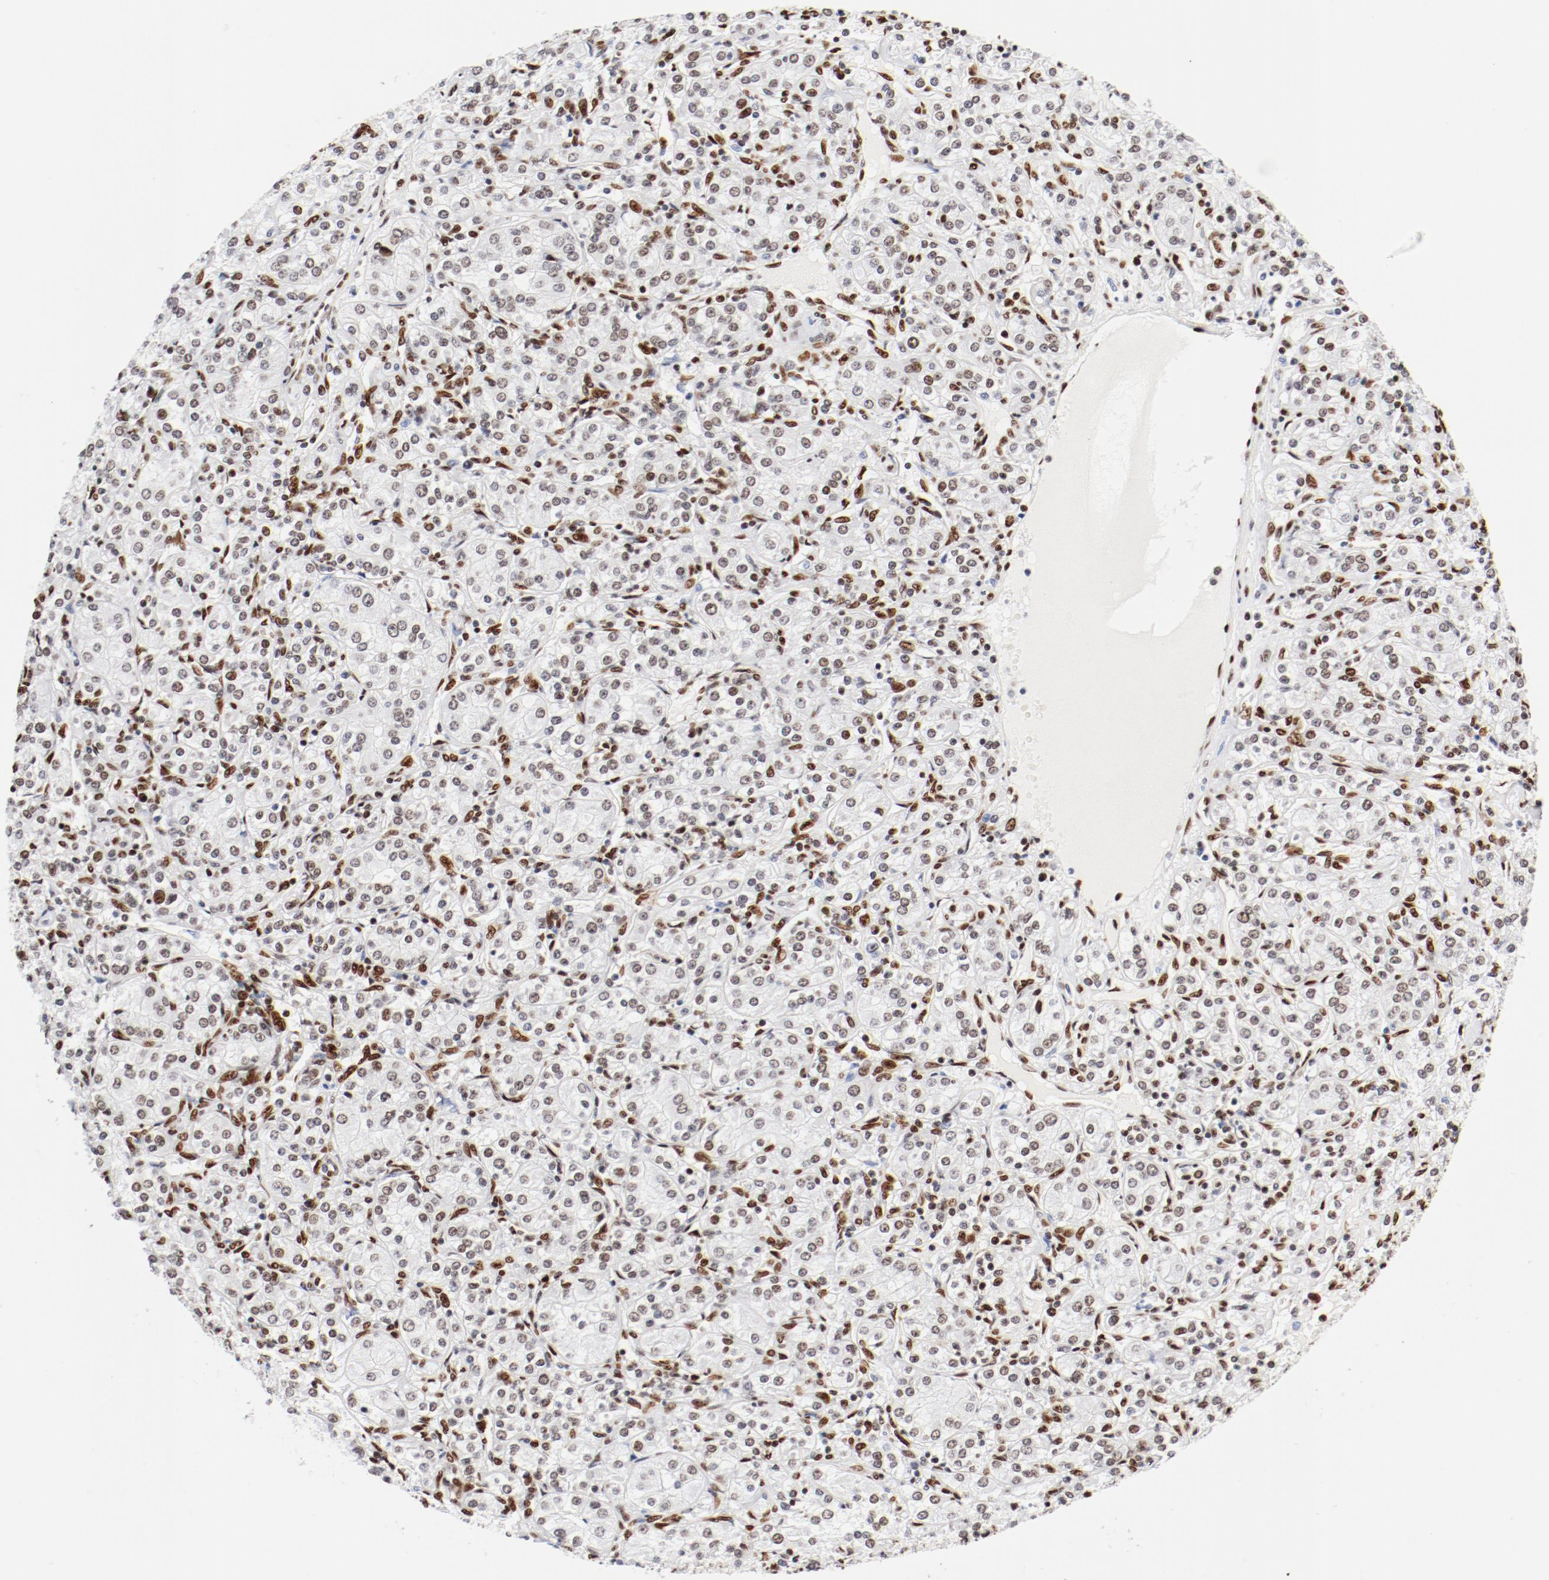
{"staining": {"intensity": "strong", "quantity": ">75%", "location": "nuclear"}, "tissue": "renal cancer", "cell_type": "Tumor cells", "image_type": "cancer", "snomed": [{"axis": "morphology", "description": "Adenocarcinoma, NOS"}, {"axis": "topography", "description": "Kidney"}], "caption": "Renal cancer (adenocarcinoma) tissue exhibits strong nuclear positivity in about >75% of tumor cells, visualized by immunohistochemistry.", "gene": "CTBP1", "patient": {"sex": "male", "age": 77}}